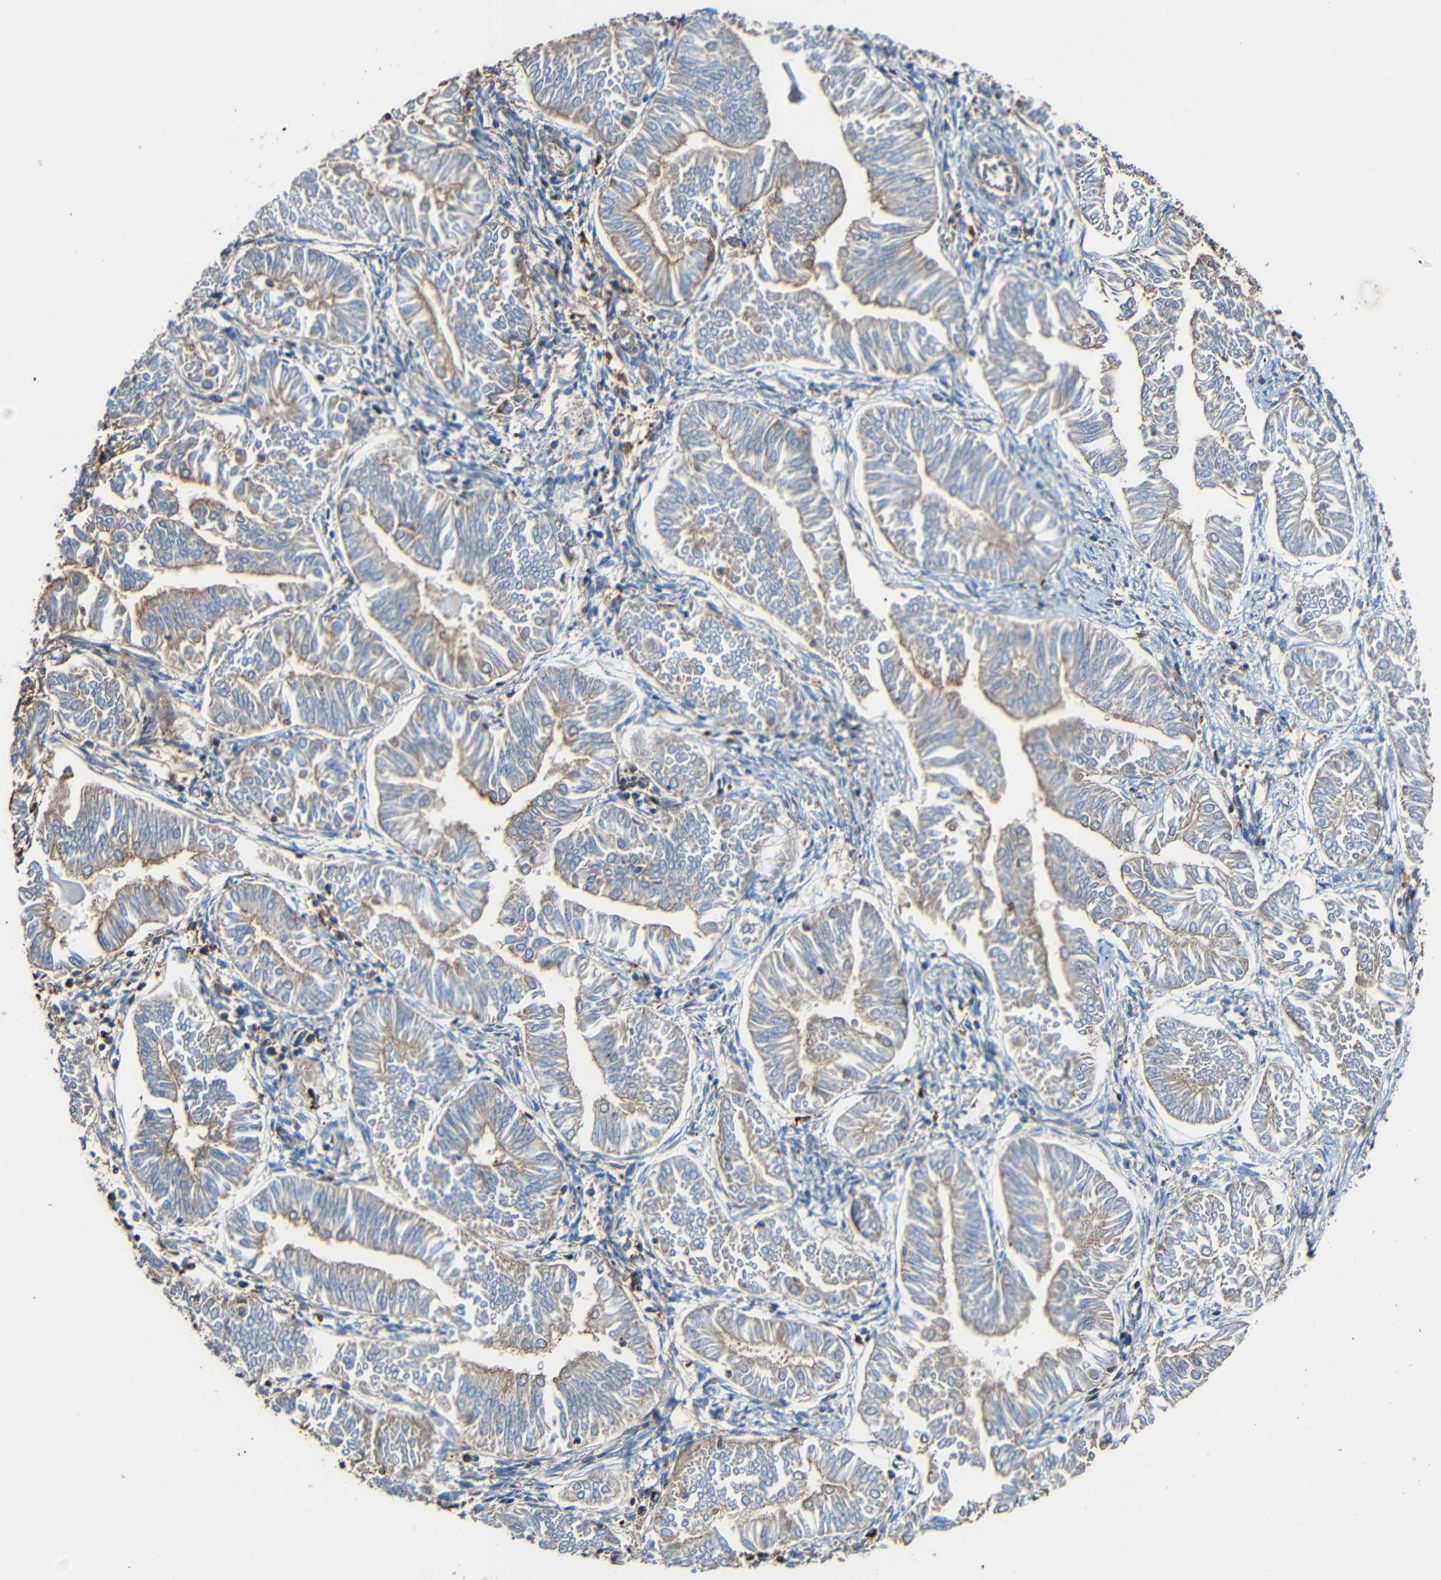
{"staining": {"intensity": "weak", "quantity": "<25%", "location": "cytoplasmic/membranous"}, "tissue": "endometrial cancer", "cell_type": "Tumor cells", "image_type": "cancer", "snomed": [{"axis": "morphology", "description": "Adenocarcinoma, NOS"}, {"axis": "topography", "description": "Endometrium"}], "caption": "An image of human endometrial cancer (adenocarcinoma) is negative for staining in tumor cells.", "gene": "RHOT2", "patient": {"sex": "female", "age": 53}}